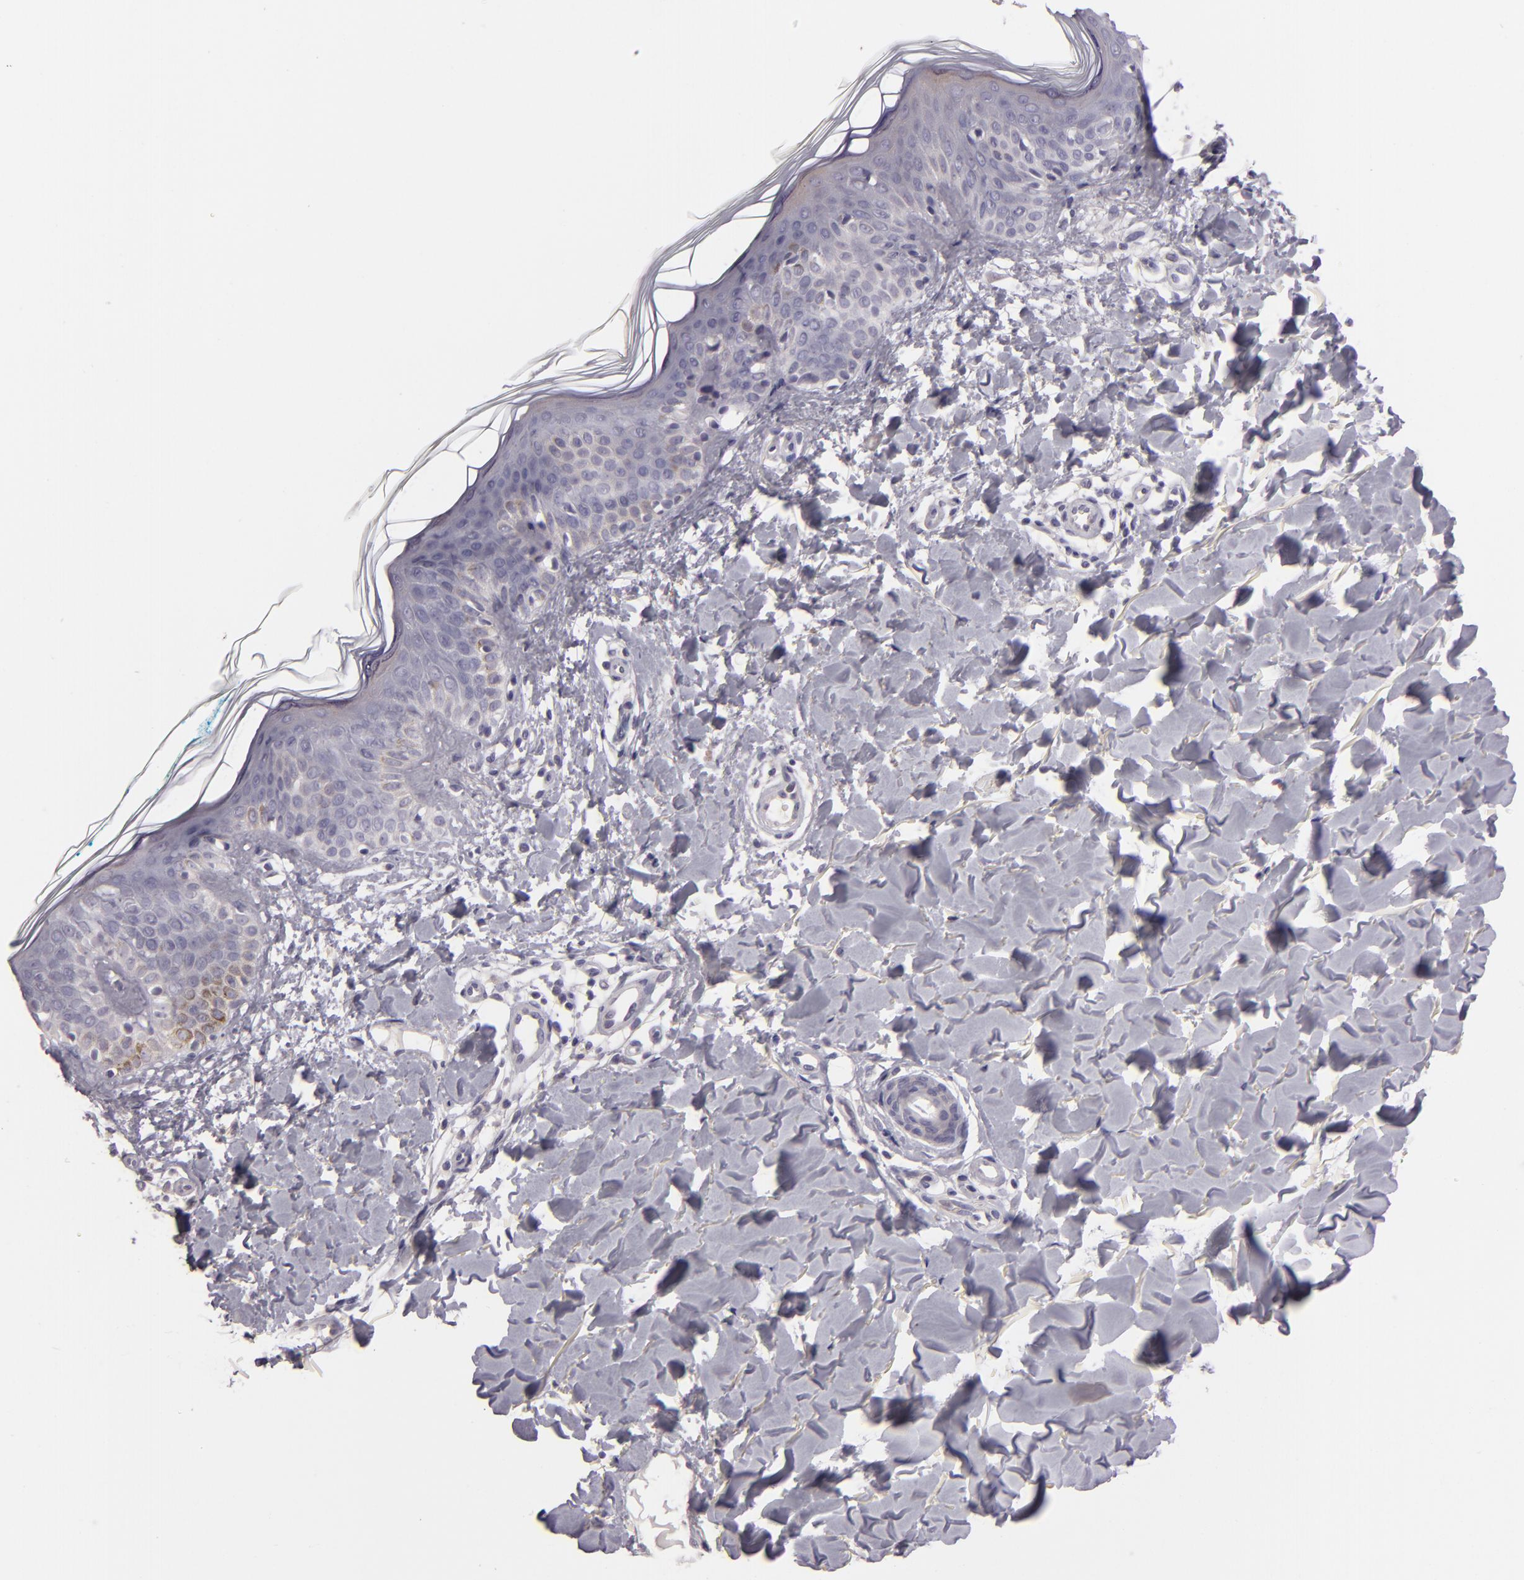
{"staining": {"intensity": "negative", "quantity": "none", "location": "none"}, "tissue": "skin", "cell_type": "Fibroblasts", "image_type": "normal", "snomed": [{"axis": "morphology", "description": "Normal tissue, NOS"}, {"axis": "topography", "description": "Skin"}], "caption": "High magnification brightfield microscopy of normal skin stained with DAB (3,3'-diaminobenzidine) (brown) and counterstained with hematoxylin (blue): fibroblasts show no significant expression. Brightfield microscopy of IHC stained with DAB (brown) and hematoxylin (blue), captured at high magnification.", "gene": "EGFL6", "patient": {"sex": "male", "age": 32}}